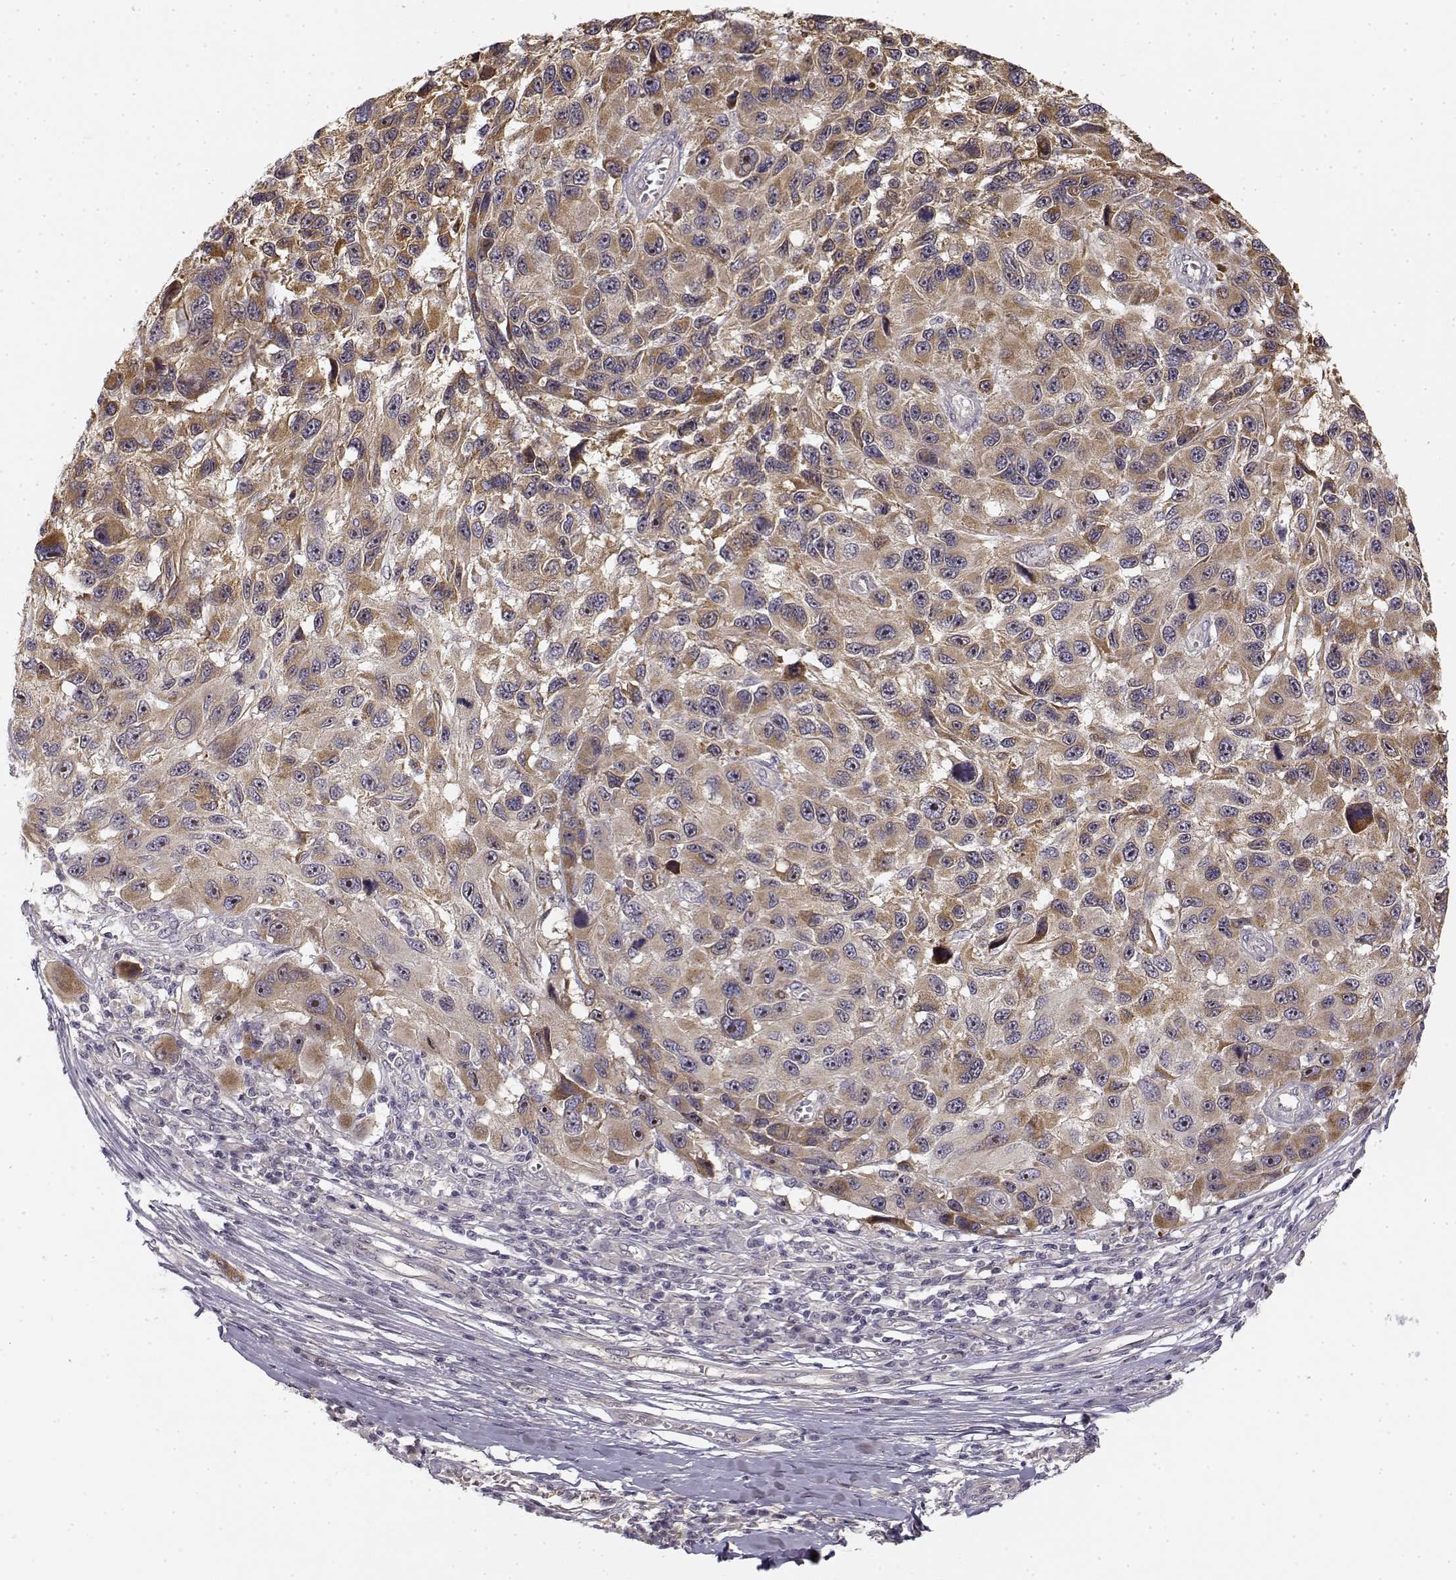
{"staining": {"intensity": "weak", "quantity": ">75%", "location": "cytoplasmic/membranous"}, "tissue": "melanoma", "cell_type": "Tumor cells", "image_type": "cancer", "snomed": [{"axis": "morphology", "description": "Malignant melanoma, NOS"}, {"axis": "topography", "description": "Skin"}], "caption": "About >75% of tumor cells in human malignant melanoma exhibit weak cytoplasmic/membranous protein positivity as visualized by brown immunohistochemical staining.", "gene": "MED12L", "patient": {"sex": "male", "age": 53}}